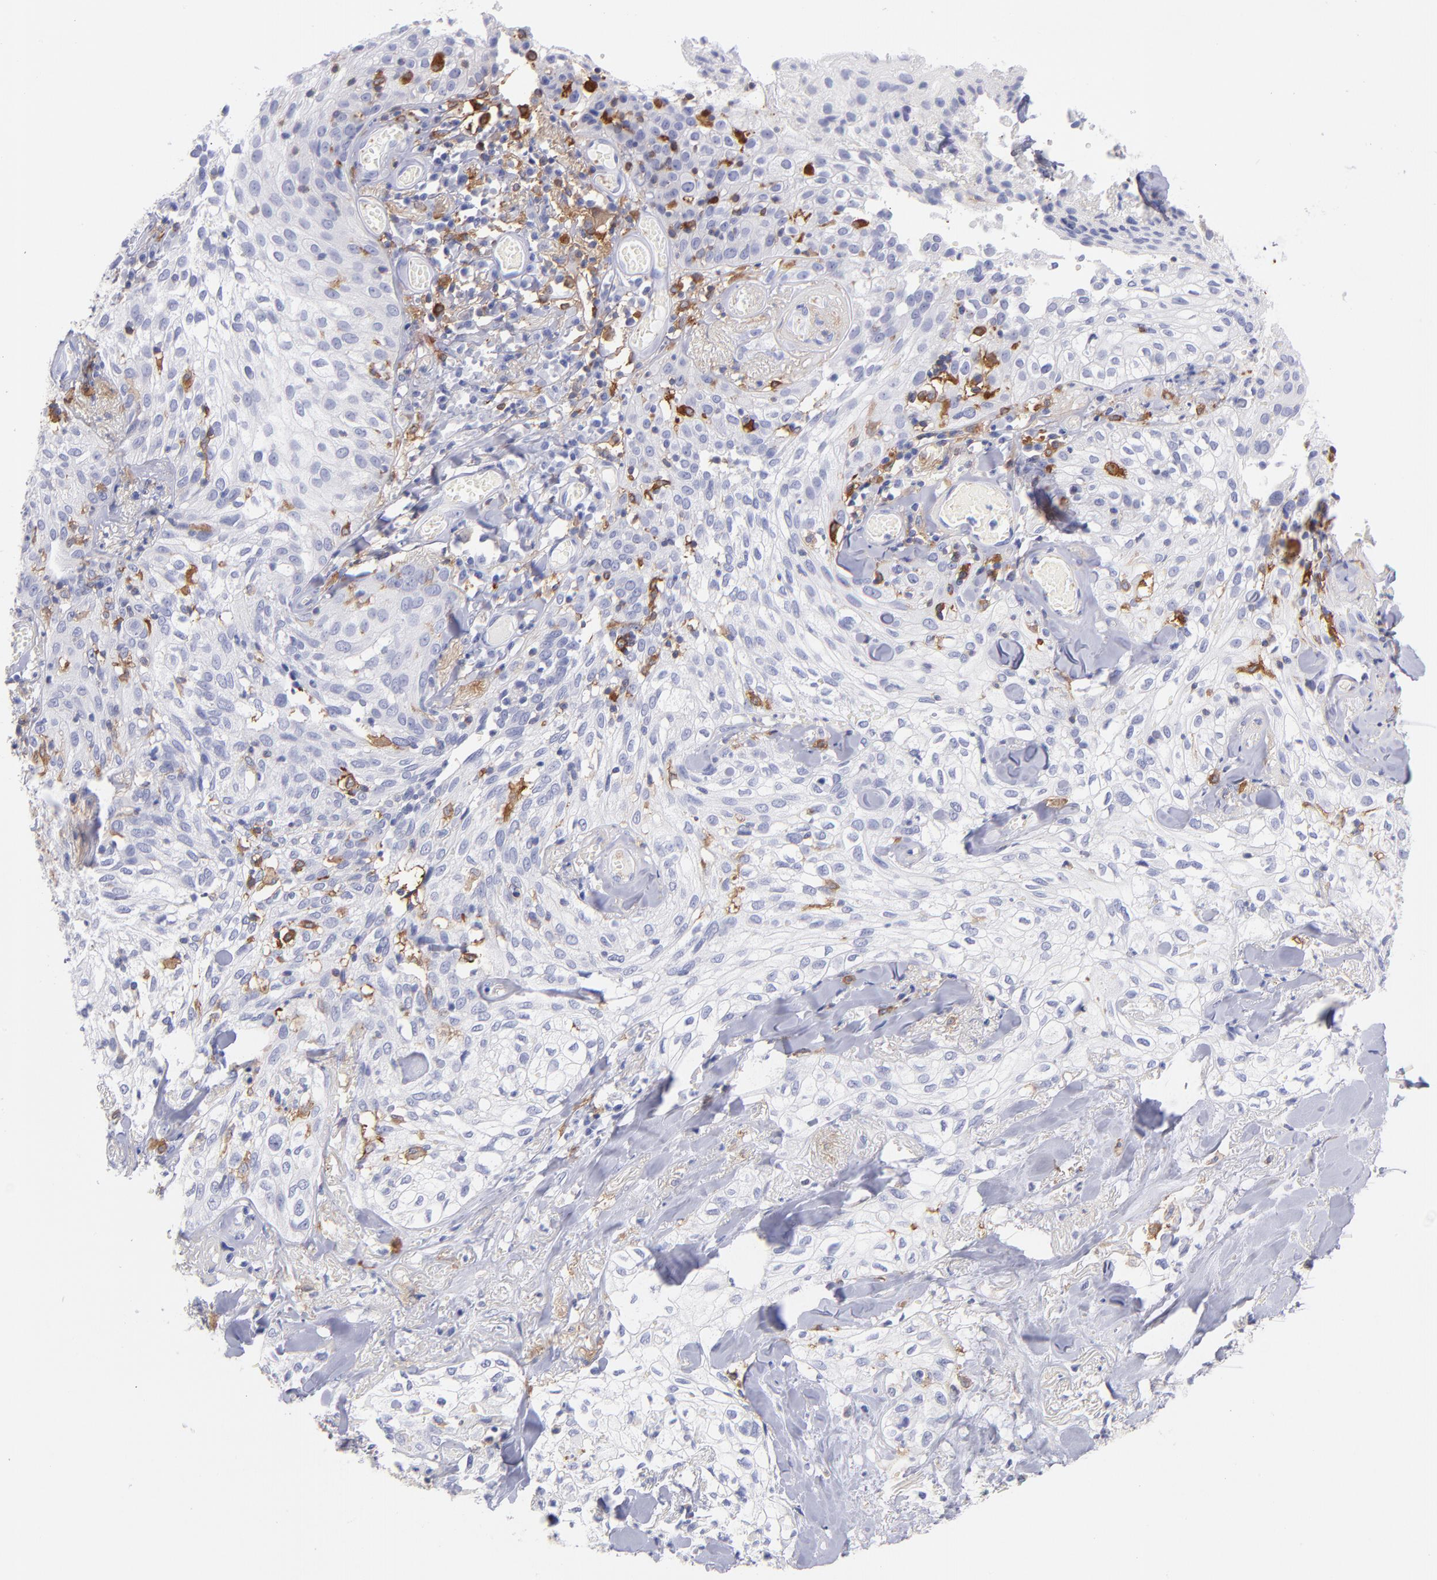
{"staining": {"intensity": "negative", "quantity": "none", "location": "none"}, "tissue": "skin cancer", "cell_type": "Tumor cells", "image_type": "cancer", "snomed": [{"axis": "morphology", "description": "Squamous cell carcinoma, NOS"}, {"axis": "topography", "description": "Skin"}], "caption": "A high-resolution photomicrograph shows IHC staining of squamous cell carcinoma (skin), which displays no significant staining in tumor cells.", "gene": "PRKCA", "patient": {"sex": "male", "age": 65}}